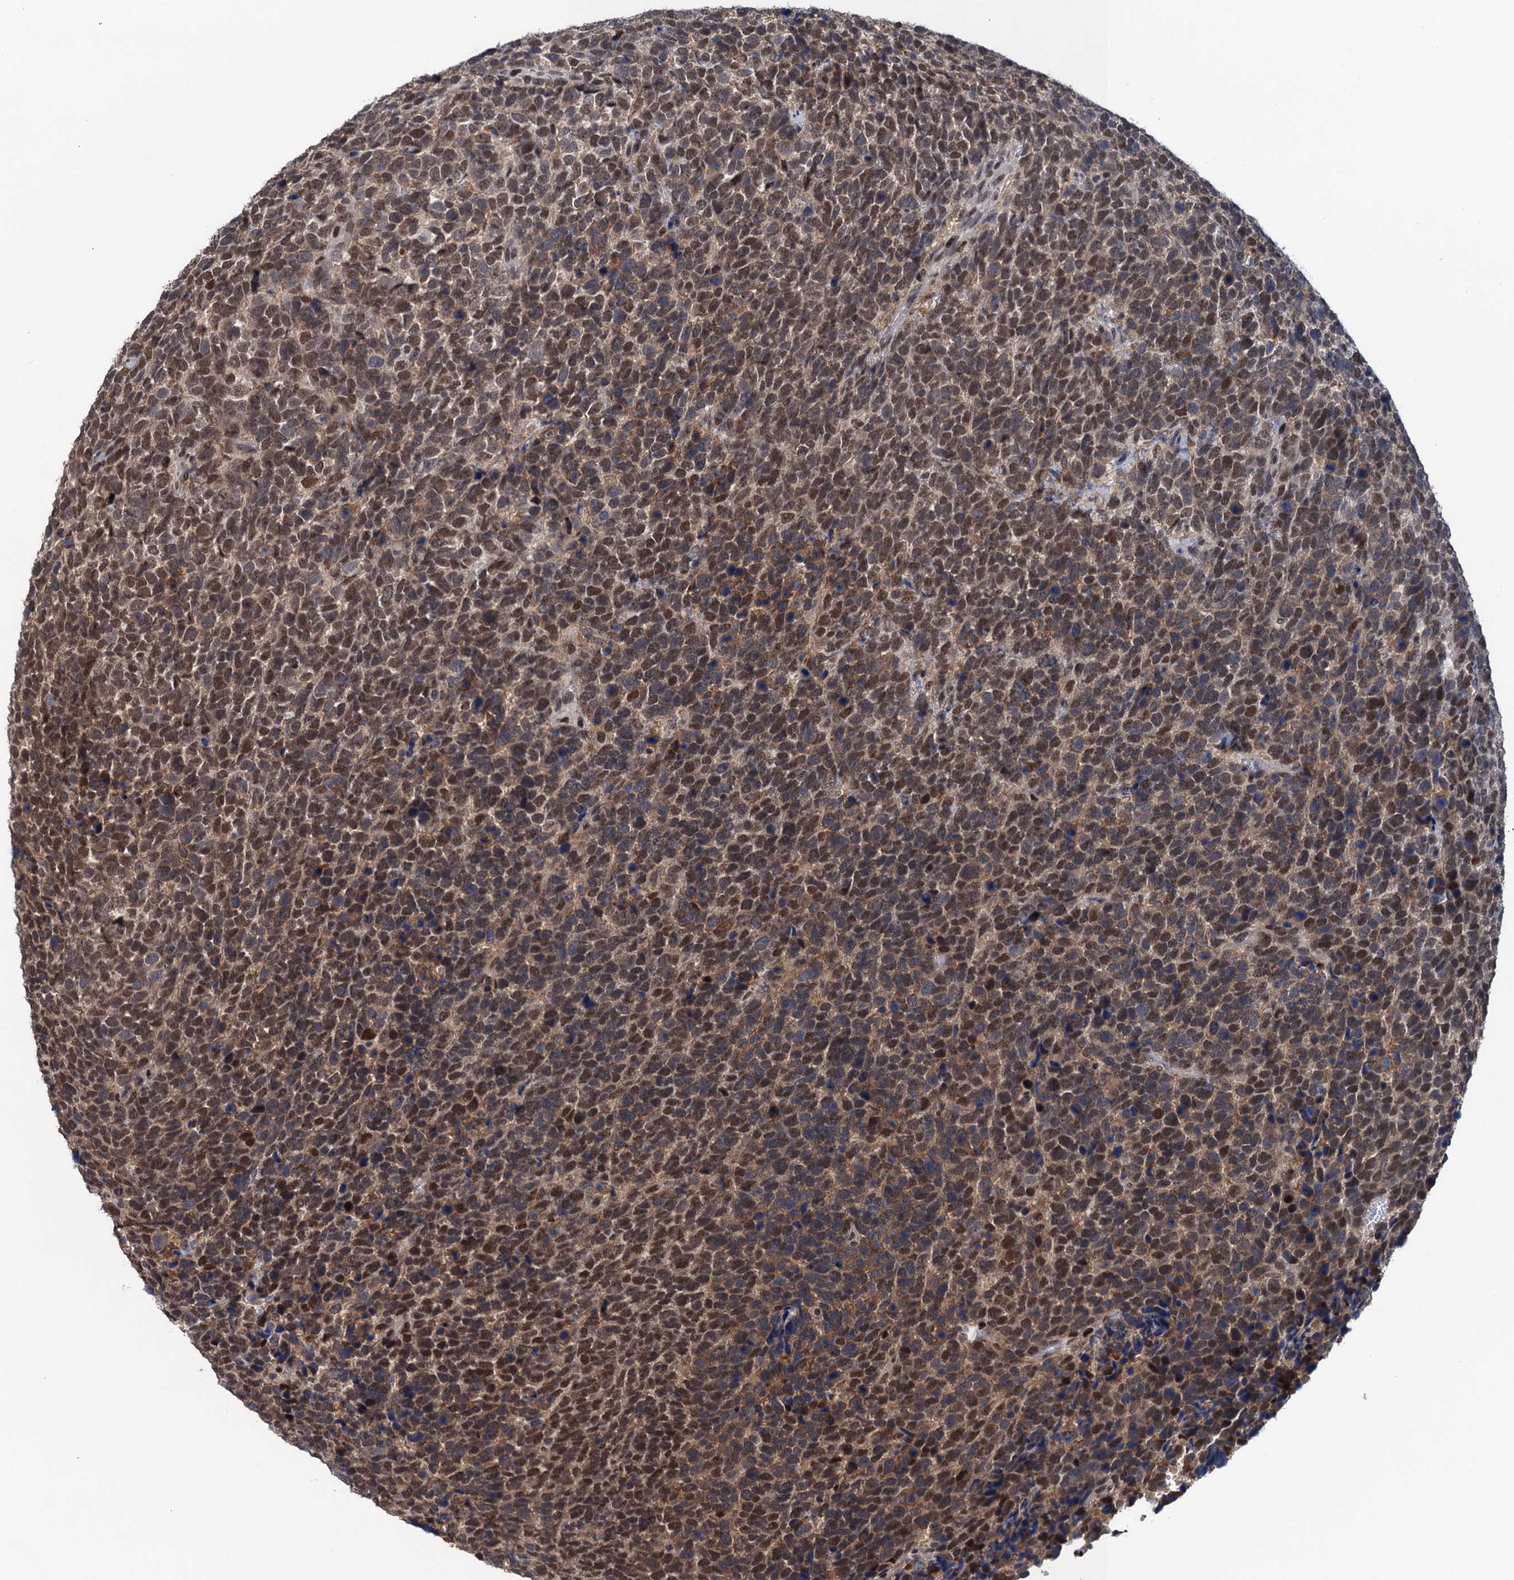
{"staining": {"intensity": "moderate", "quantity": ">75%", "location": "nuclear"}, "tissue": "urothelial cancer", "cell_type": "Tumor cells", "image_type": "cancer", "snomed": [{"axis": "morphology", "description": "Urothelial carcinoma, High grade"}, {"axis": "topography", "description": "Urinary bladder"}], "caption": "Immunohistochemical staining of high-grade urothelial carcinoma shows medium levels of moderate nuclear protein expression in about >75% of tumor cells.", "gene": "SAE1", "patient": {"sex": "female", "age": 82}}